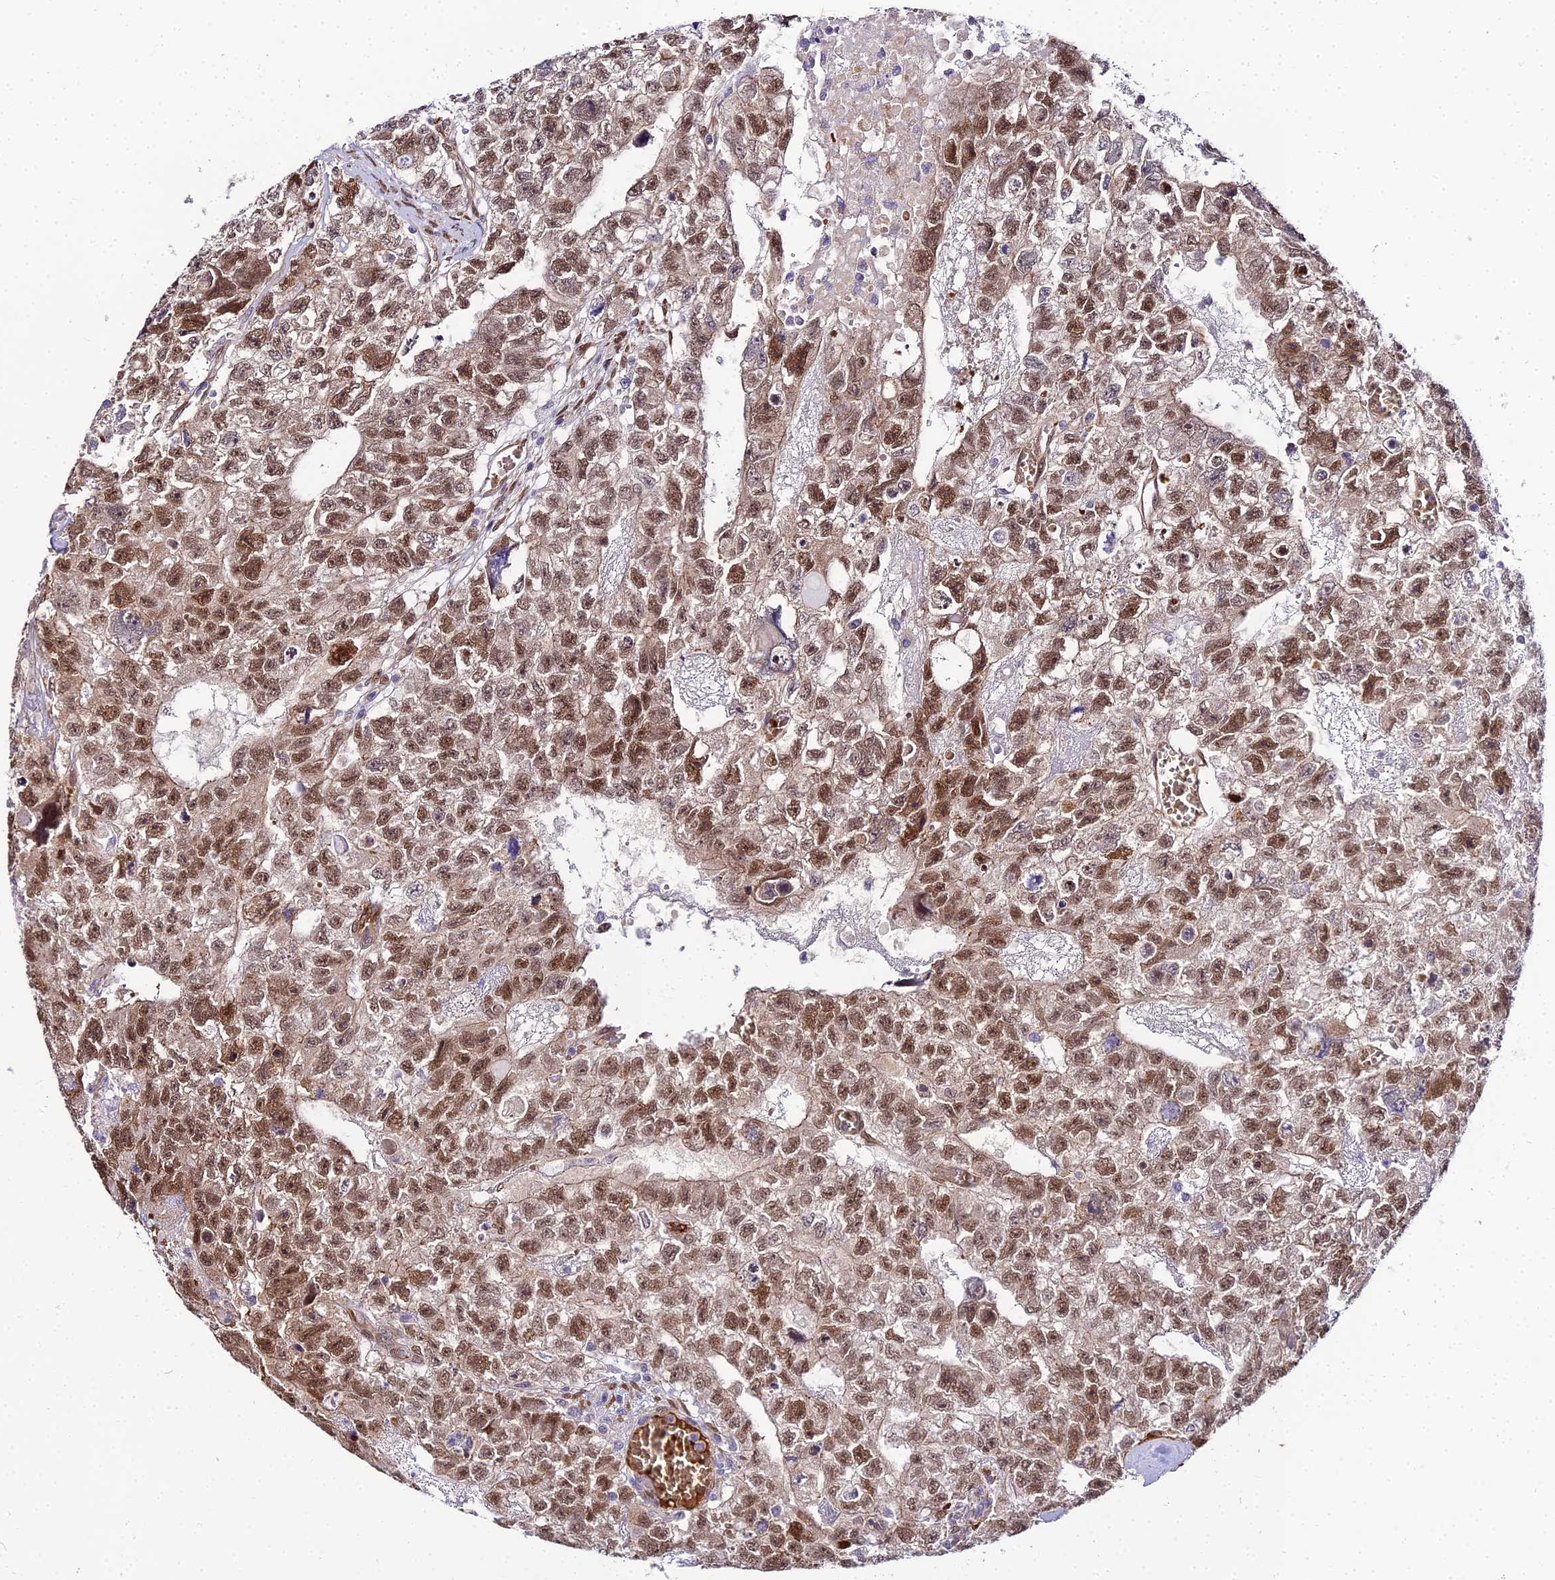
{"staining": {"intensity": "moderate", "quantity": ">75%", "location": "nuclear"}, "tissue": "testis cancer", "cell_type": "Tumor cells", "image_type": "cancer", "snomed": [{"axis": "morphology", "description": "Carcinoma, Embryonal, NOS"}, {"axis": "topography", "description": "Testis"}], "caption": "IHC of embryonal carcinoma (testis) reveals medium levels of moderate nuclear staining in about >75% of tumor cells.", "gene": "BCL9", "patient": {"sex": "male", "age": 26}}